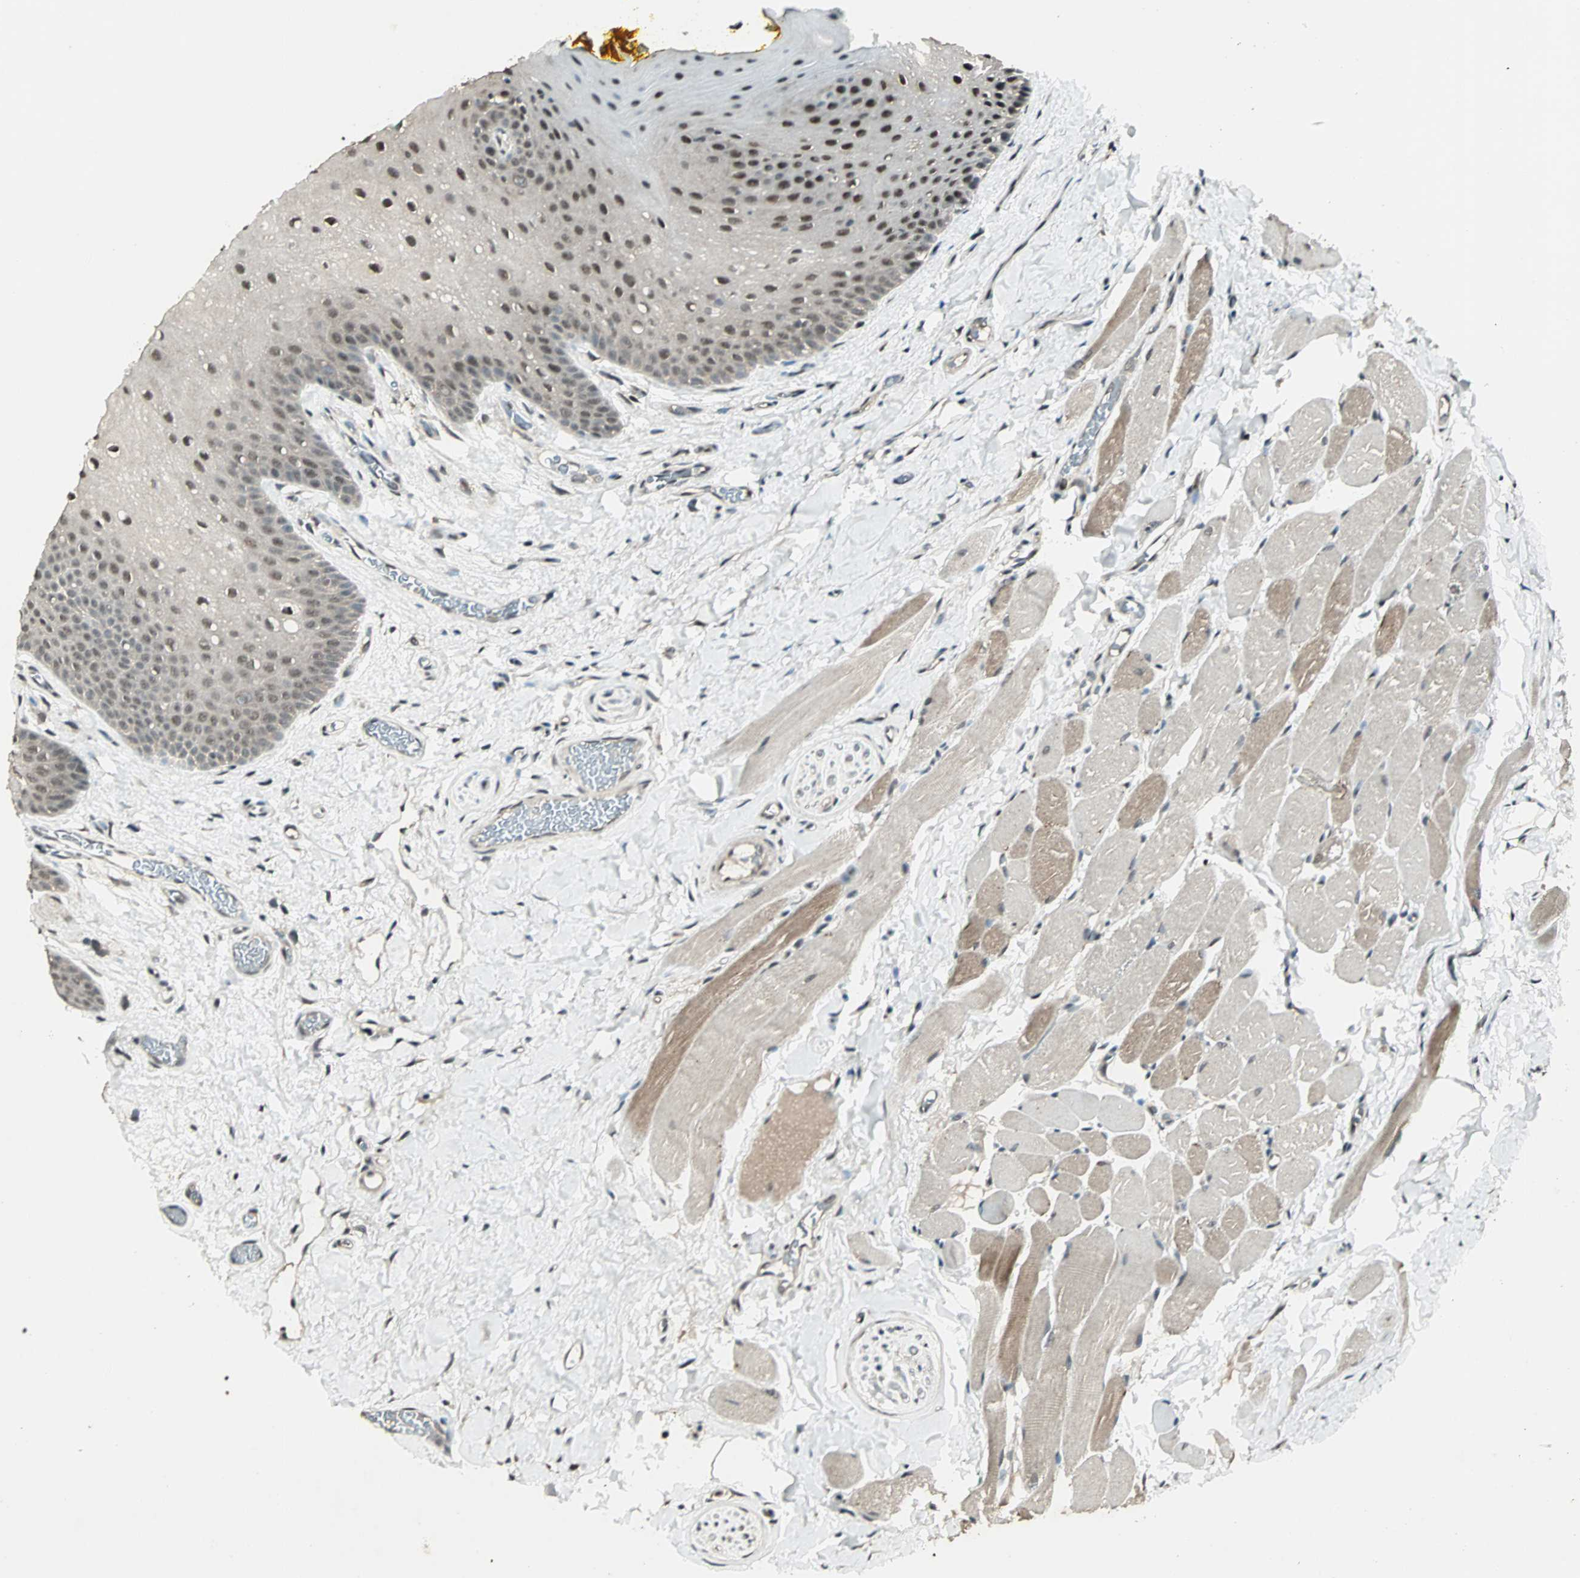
{"staining": {"intensity": "moderate", "quantity": ">75%", "location": "nuclear"}, "tissue": "oral mucosa", "cell_type": "Squamous epithelial cells", "image_type": "normal", "snomed": [{"axis": "morphology", "description": "Normal tissue, NOS"}, {"axis": "topography", "description": "Oral tissue"}], "caption": "A medium amount of moderate nuclear staining is present in about >75% of squamous epithelial cells in normal oral mucosa.", "gene": "ZNF701", "patient": {"sex": "male", "age": 54}}